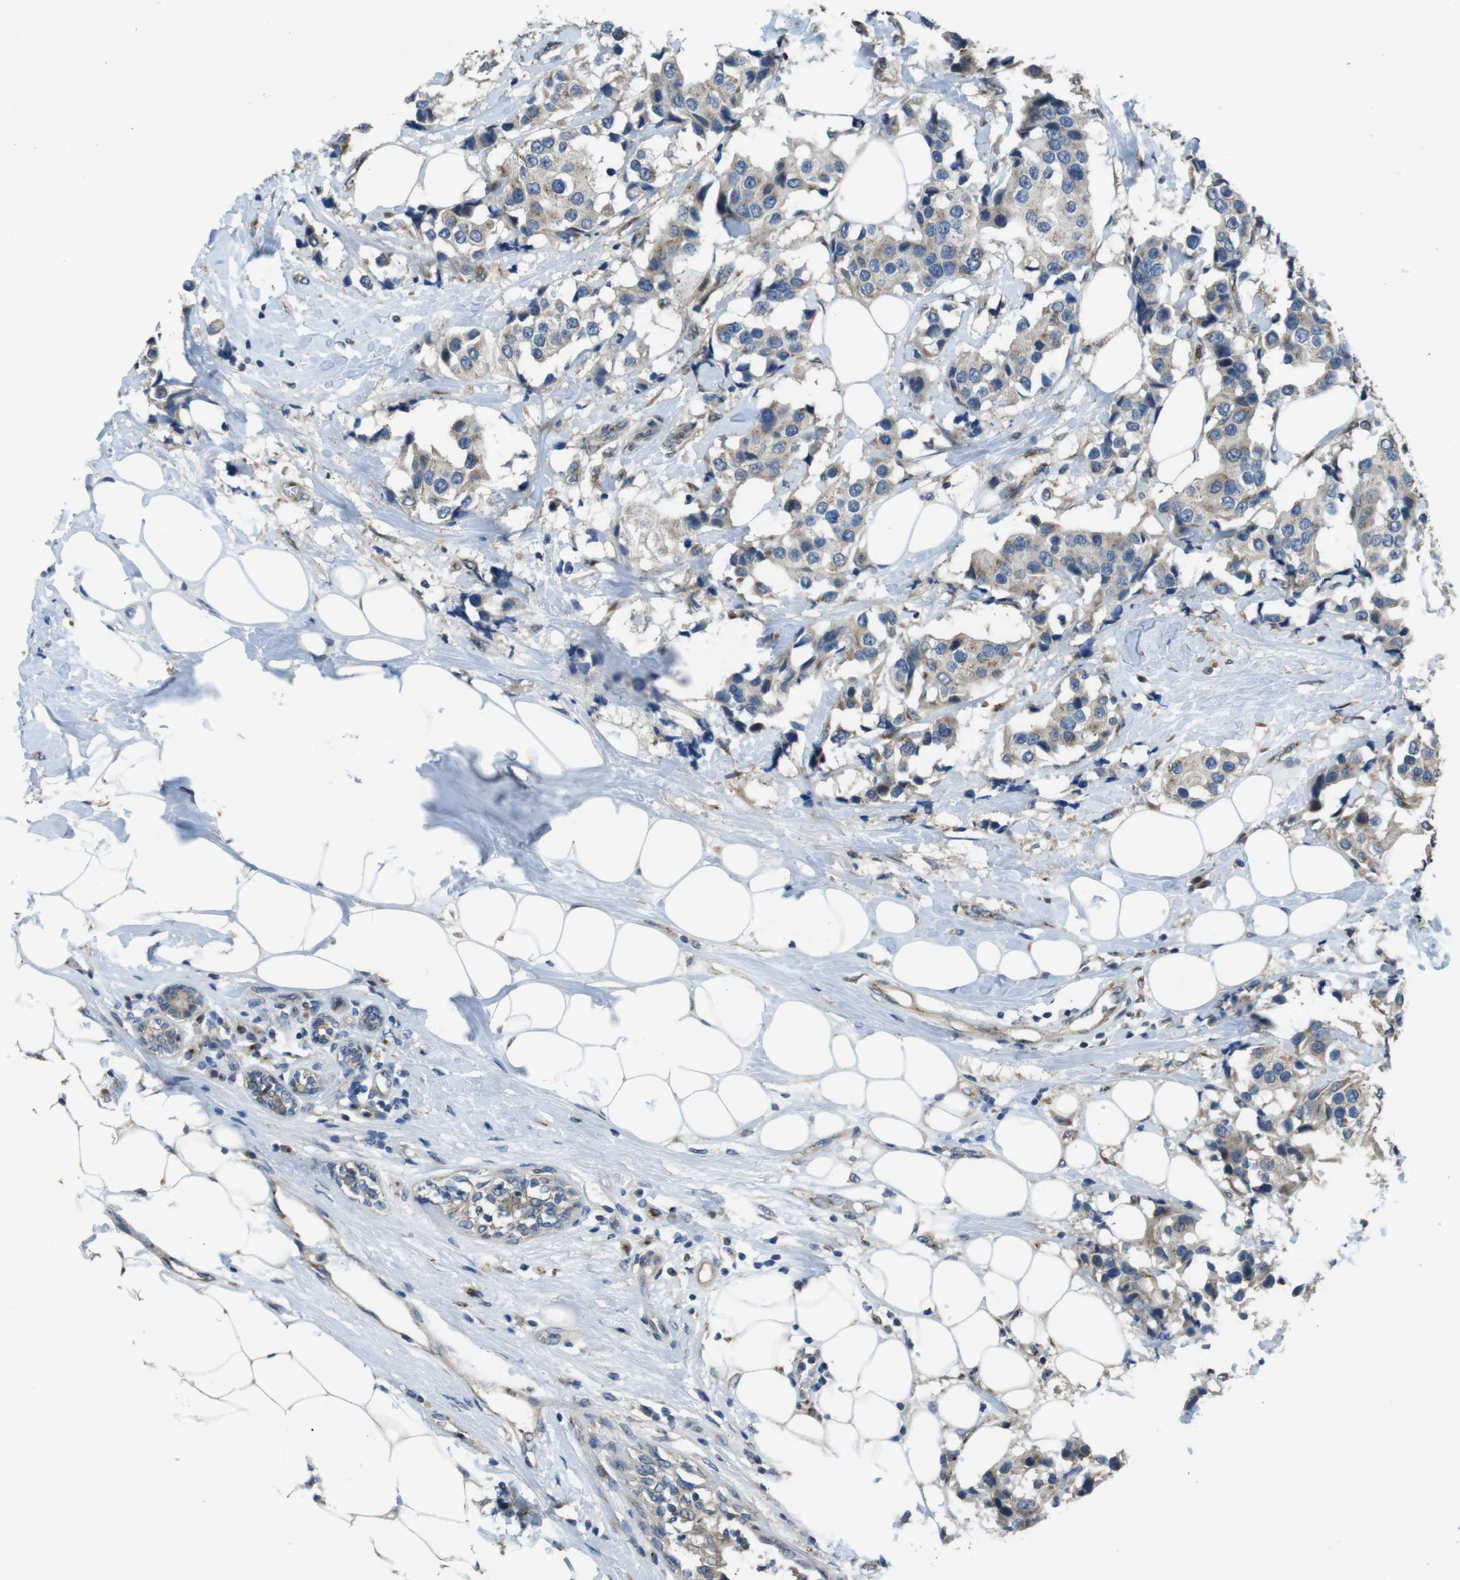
{"staining": {"intensity": "moderate", "quantity": "25%-75%", "location": "cytoplasmic/membranous"}, "tissue": "breast cancer", "cell_type": "Tumor cells", "image_type": "cancer", "snomed": [{"axis": "morphology", "description": "Normal tissue, NOS"}, {"axis": "morphology", "description": "Duct carcinoma"}, {"axis": "topography", "description": "Breast"}], "caption": "DAB immunohistochemical staining of breast cancer displays moderate cytoplasmic/membranous protein expression in about 25%-75% of tumor cells.", "gene": "RAB6A", "patient": {"sex": "female", "age": 39}}